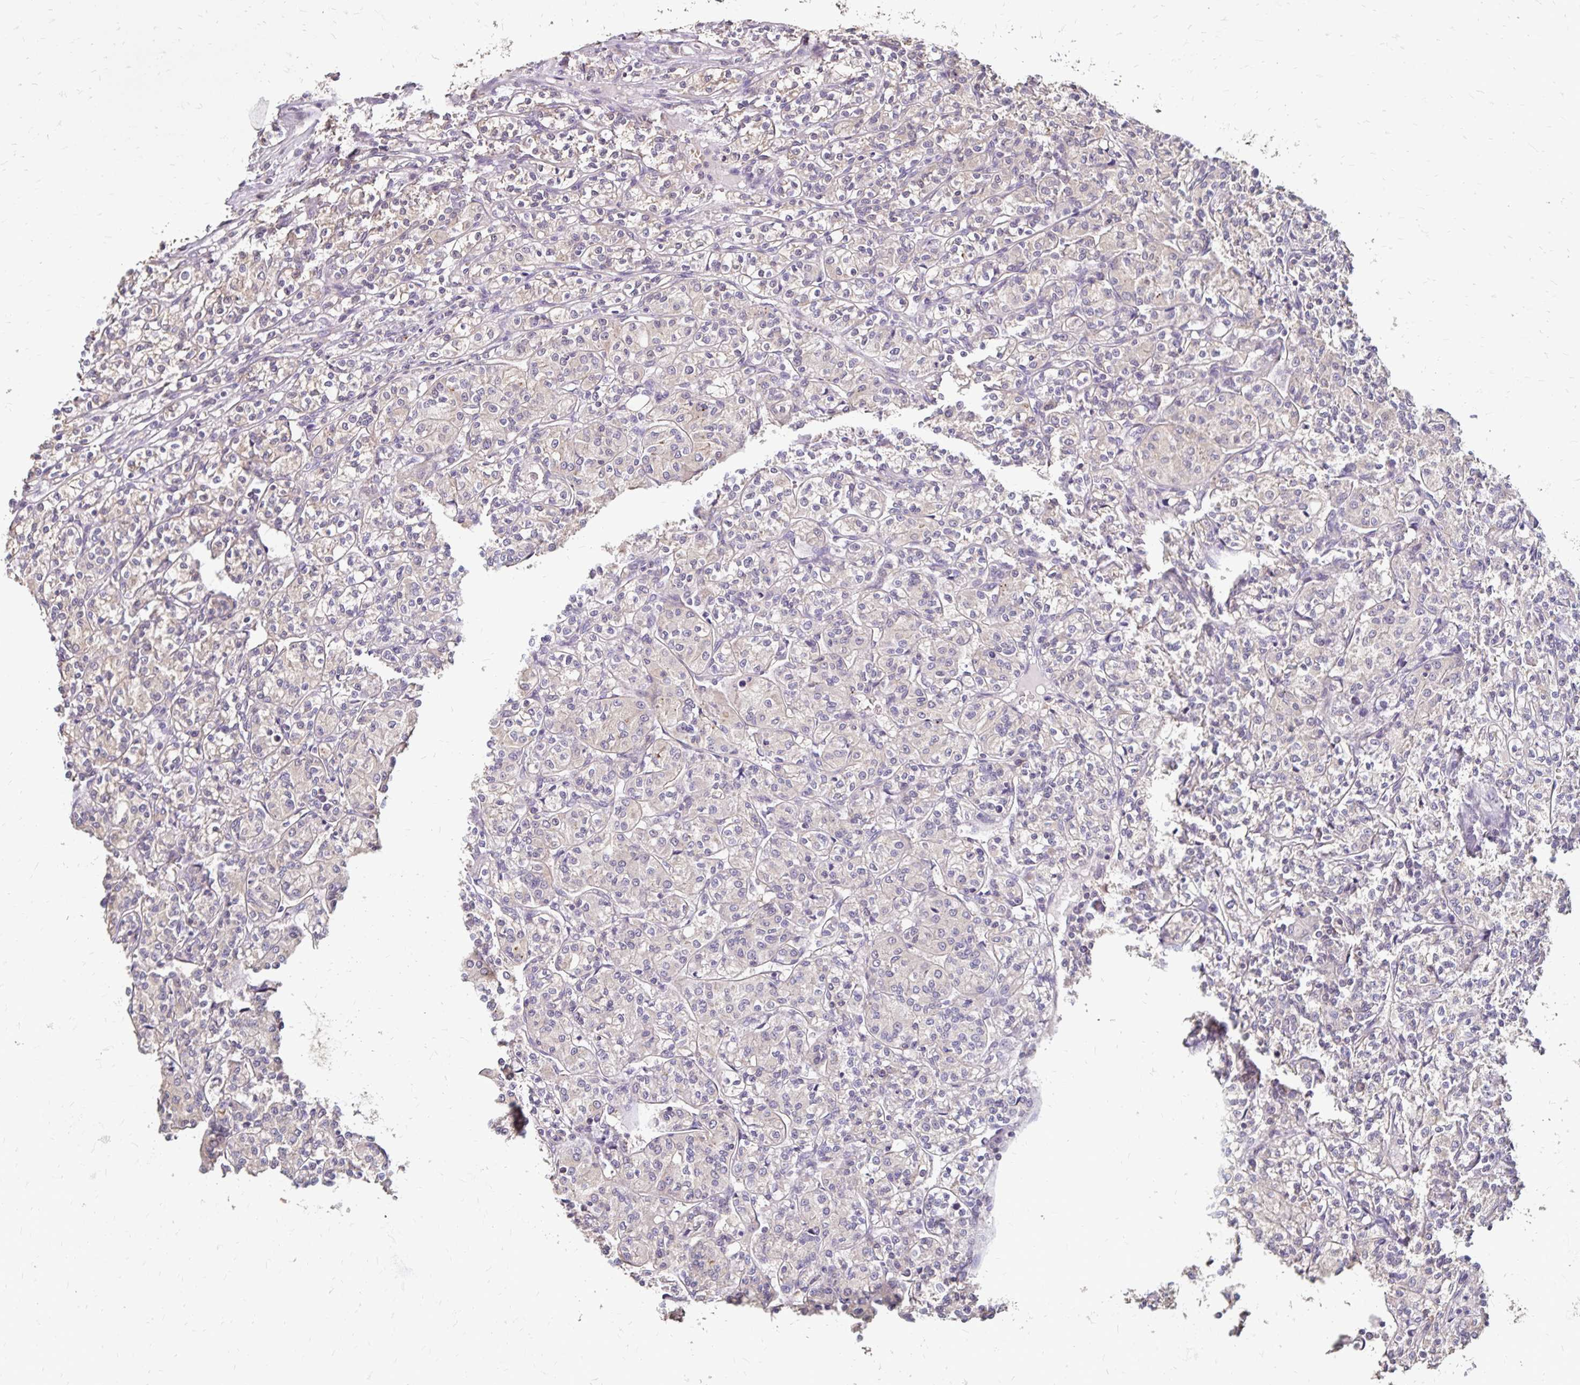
{"staining": {"intensity": "negative", "quantity": "none", "location": "none"}, "tissue": "renal cancer", "cell_type": "Tumor cells", "image_type": "cancer", "snomed": [{"axis": "morphology", "description": "Adenocarcinoma, NOS"}, {"axis": "topography", "description": "Kidney"}], "caption": "DAB (3,3'-diaminobenzidine) immunohistochemical staining of human adenocarcinoma (renal) exhibits no significant staining in tumor cells.", "gene": "EMC10", "patient": {"sex": "male", "age": 36}}